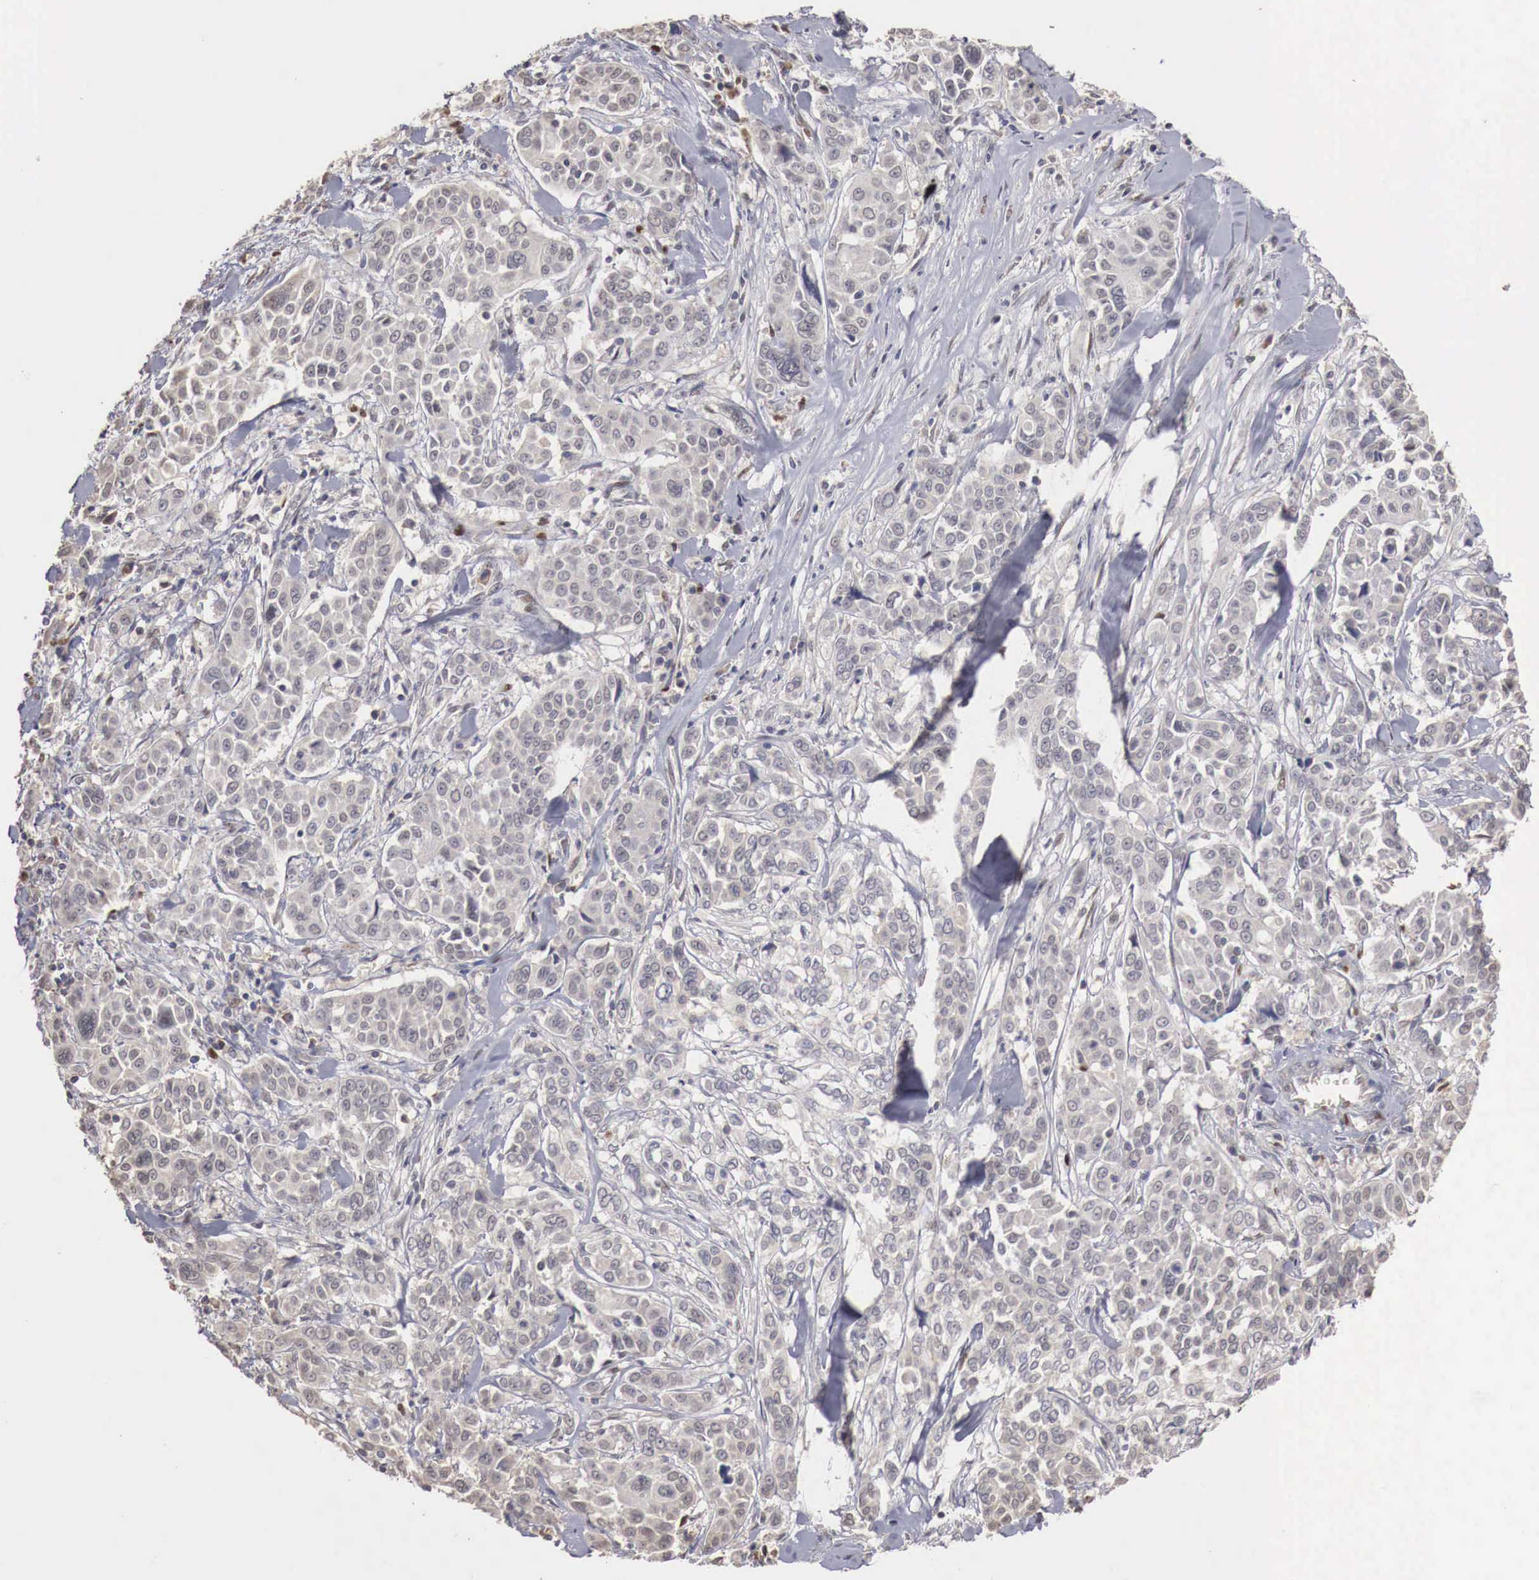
{"staining": {"intensity": "negative", "quantity": "none", "location": "none"}, "tissue": "pancreatic cancer", "cell_type": "Tumor cells", "image_type": "cancer", "snomed": [{"axis": "morphology", "description": "Adenocarcinoma, NOS"}, {"axis": "topography", "description": "Pancreas"}], "caption": "This is an IHC photomicrograph of human pancreatic cancer. There is no positivity in tumor cells.", "gene": "KHDRBS2", "patient": {"sex": "female", "age": 52}}